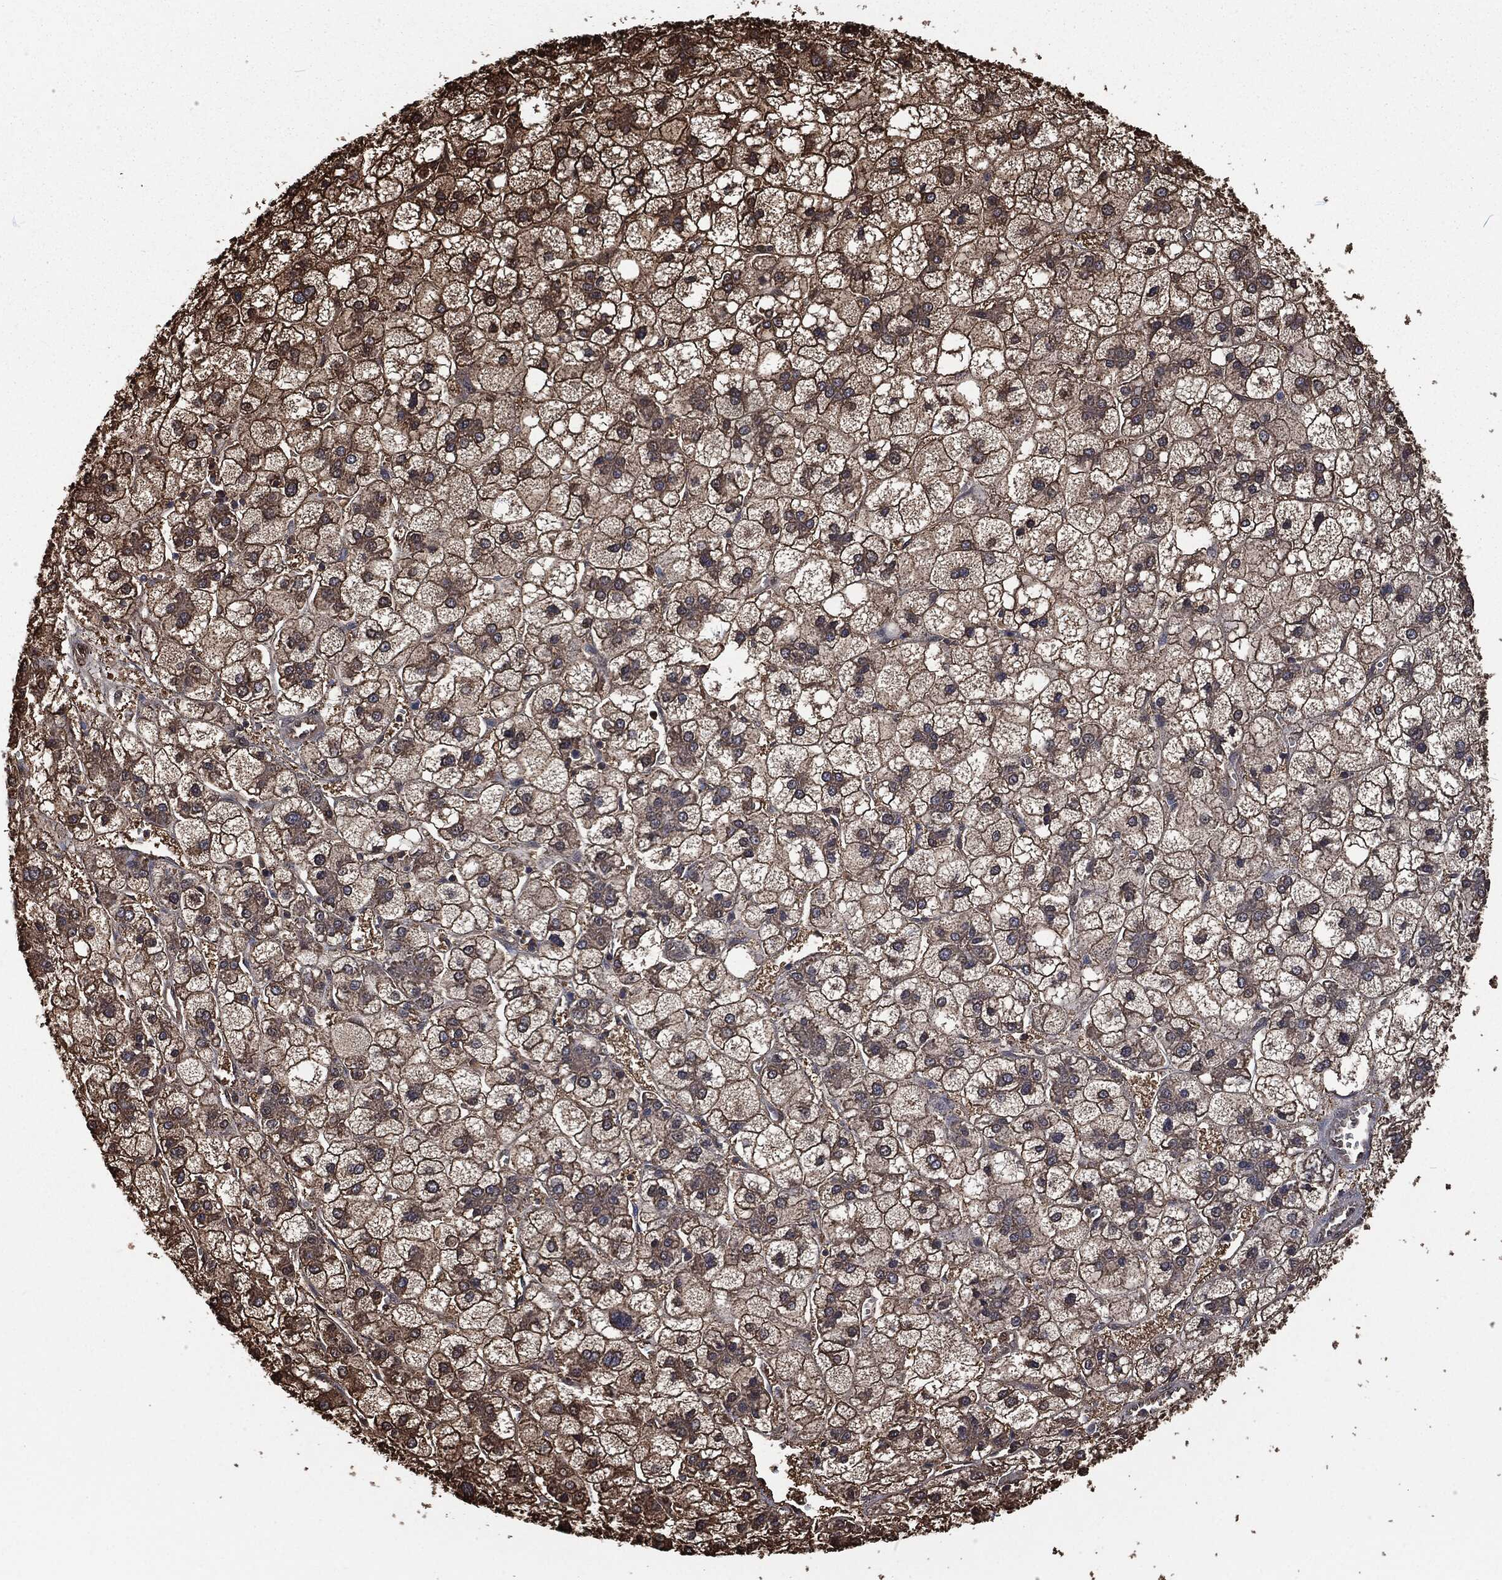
{"staining": {"intensity": "strong", "quantity": "25%-75%", "location": "cytoplasmic/membranous"}, "tissue": "liver cancer", "cell_type": "Tumor cells", "image_type": "cancer", "snomed": [{"axis": "morphology", "description": "Carcinoma, Hepatocellular, NOS"}, {"axis": "topography", "description": "Liver"}], "caption": "Immunohistochemical staining of human liver cancer (hepatocellular carcinoma) displays high levels of strong cytoplasmic/membranous positivity in approximately 25%-75% of tumor cells.", "gene": "PRDX4", "patient": {"sex": "male", "age": 73}}